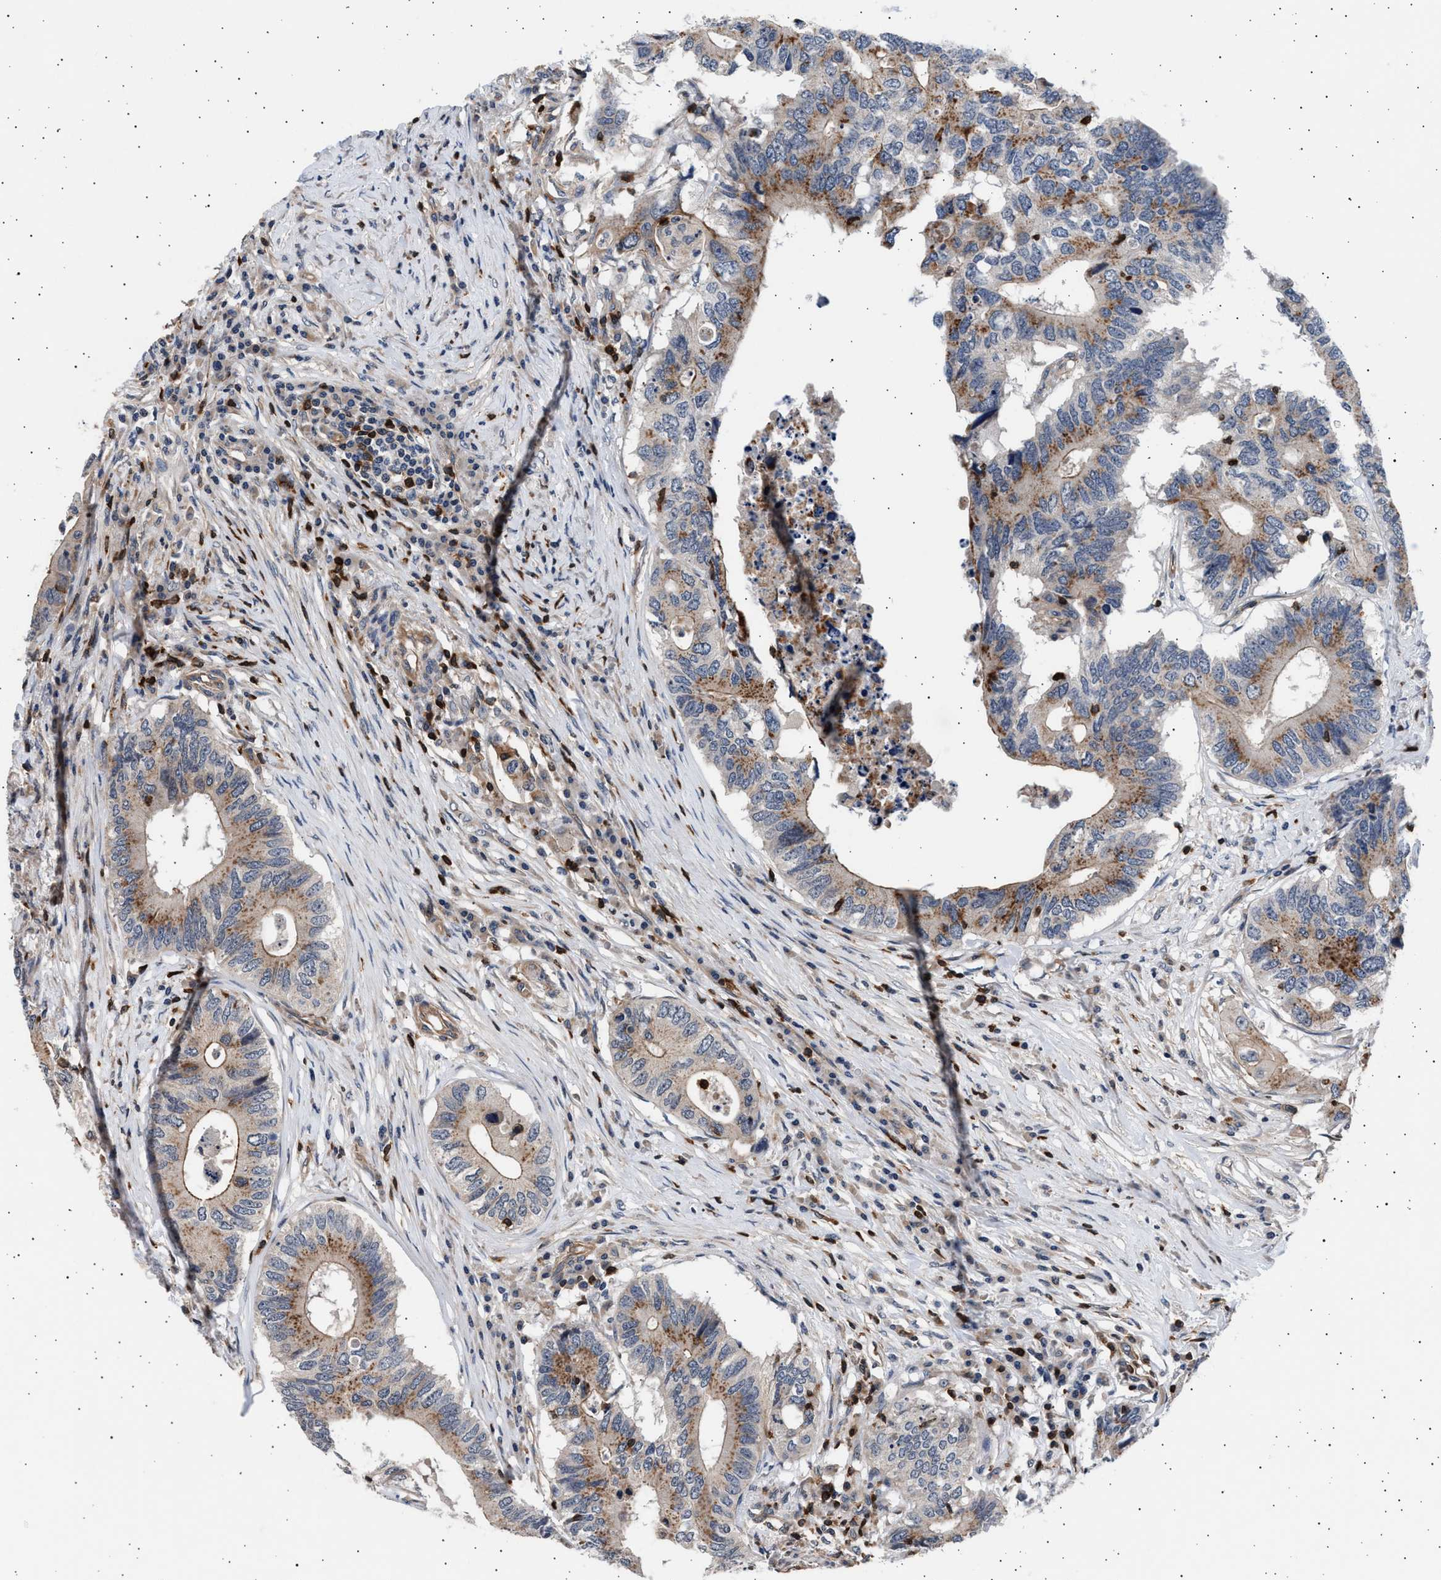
{"staining": {"intensity": "moderate", "quantity": ">75%", "location": "cytoplasmic/membranous"}, "tissue": "colorectal cancer", "cell_type": "Tumor cells", "image_type": "cancer", "snomed": [{"axis": "morphology", "description": "Adenocarcinoma, NOS"}, {"axis": "topography", "description": "Colon"}], "caption": "Approximately >75% of tumor cells in human colorectal adenocarcinoma show moderate cytoplasmic/membranous protein expression as visualized by brown immunohistochemical staining.", "gene": "GRAP2", "patient": {"sex": "male", "age": 71}}